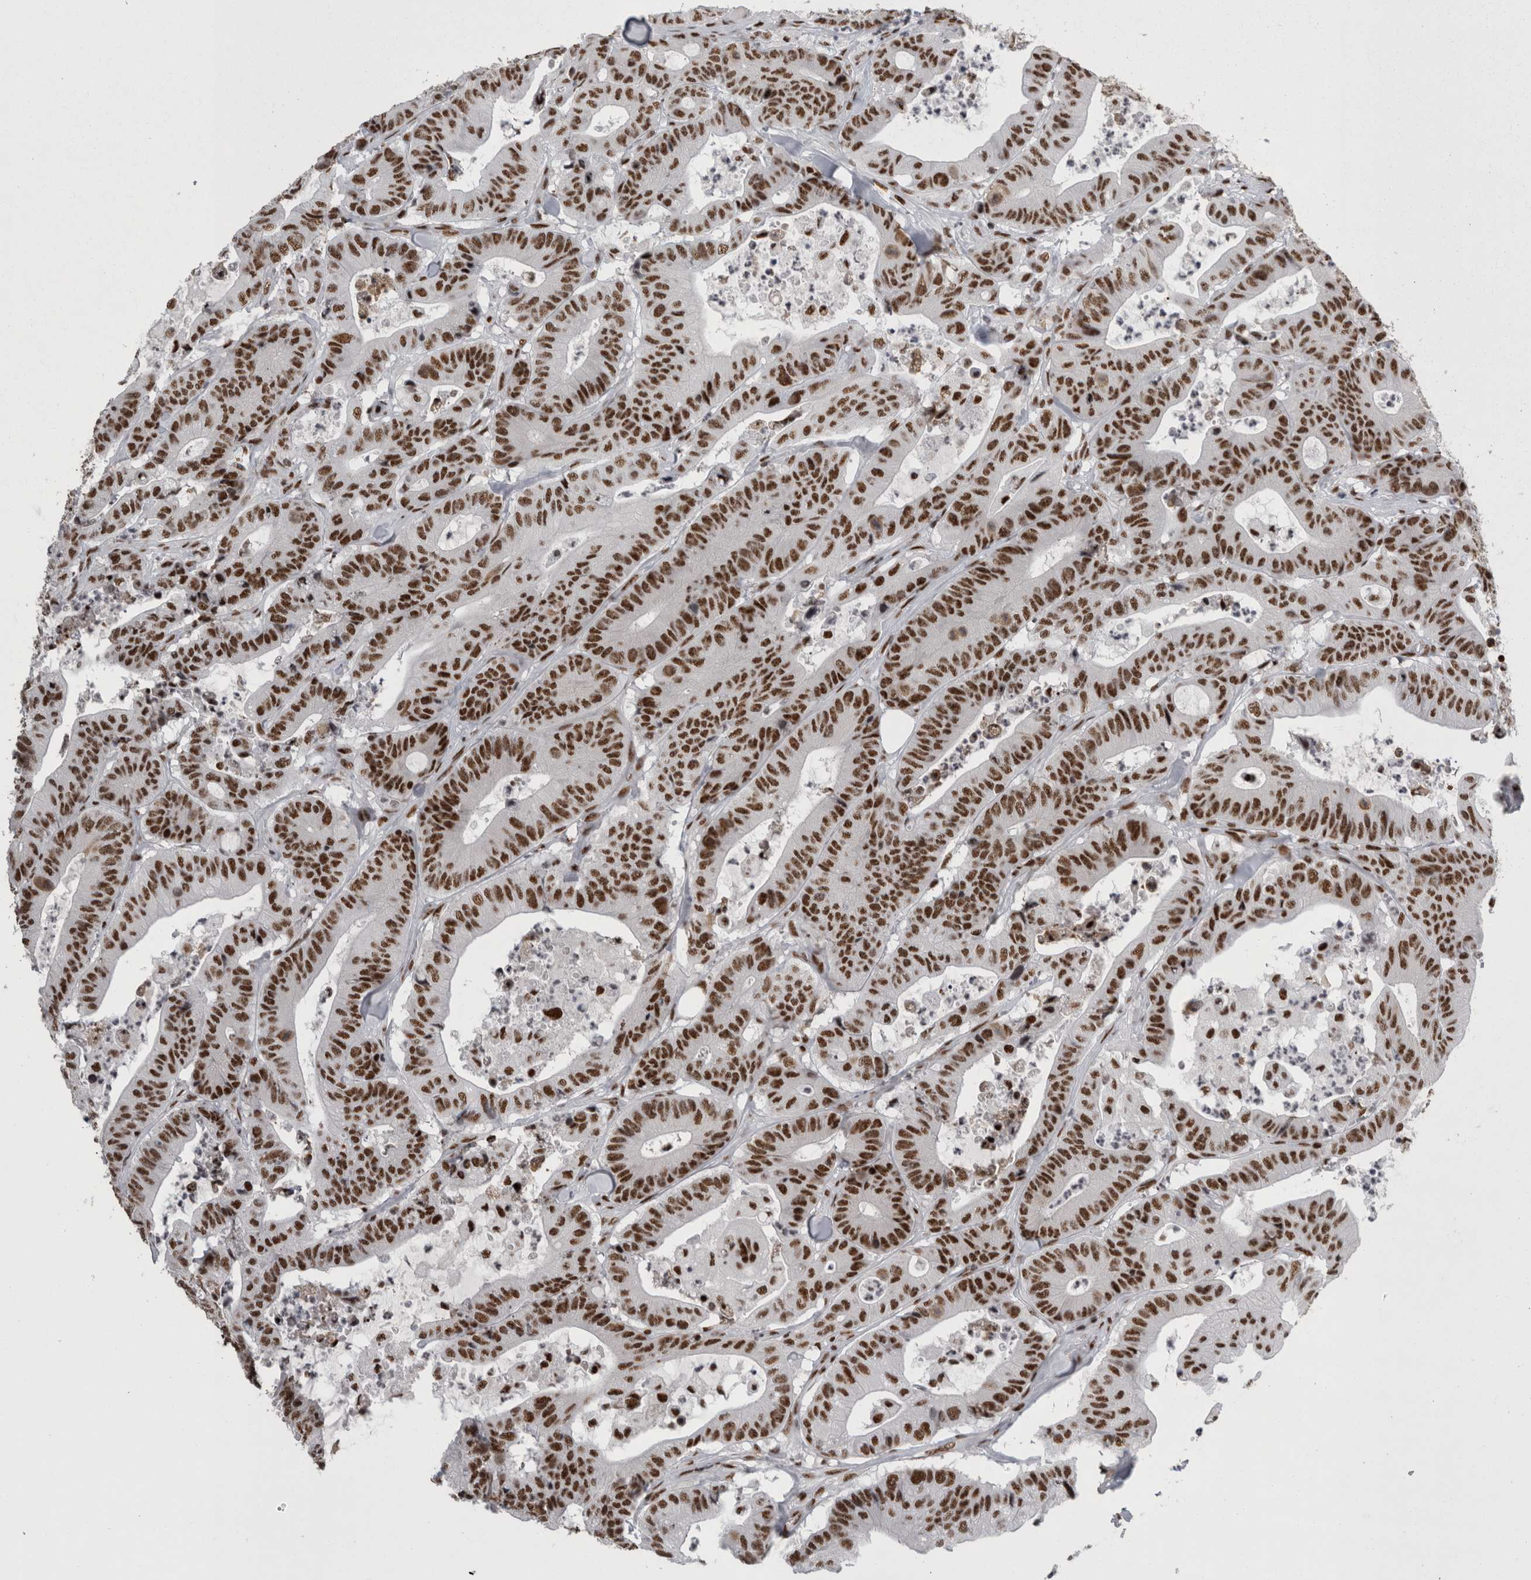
{"staining": {"intensity": "strong", "quantity": ">75%", "location": "nuclear"}, "tissue": "colorectal cancer", "cell_type": "Tumor cells", "image_type": "cancer", "snomed": [{"axis": "morphology", "description": "Adenocarcinoma, NOS"}, {"axis": "topography", "description": "Colon"}], "caption": "Immunohistochemistry of human colorectal cancer (adenocarcinoma) displays high levels of strong nuclear staining in about >75% of tumor cells.", "gene": "SNRNP40", "patient": {"sex": "female", "age": 84}}